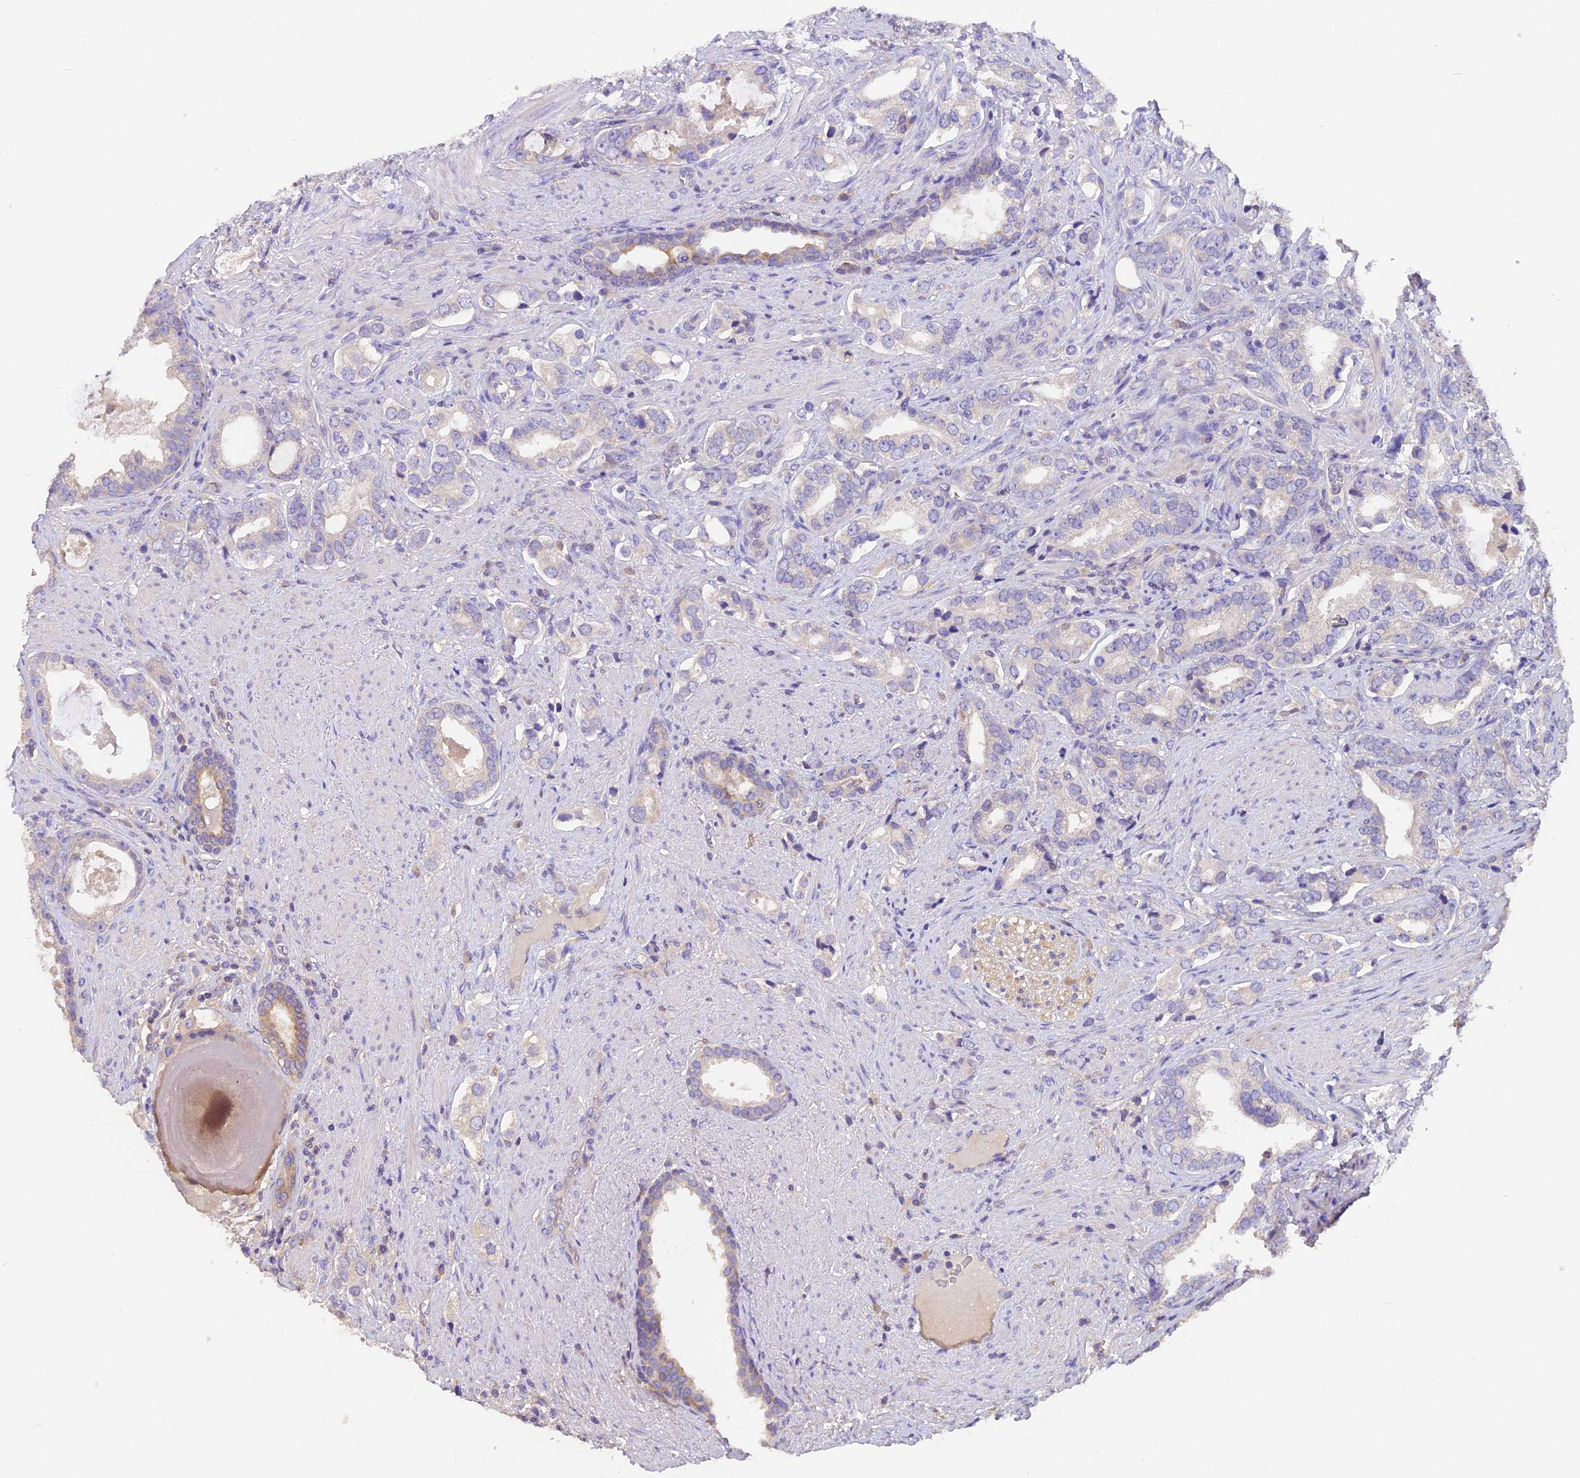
{"staining": {"intensity": "negative", "quantity": "none", "location": "none"}, "tissue": "prostate cancer", "cell_type": "Tumor cells", "image_type": "cancer", "snomed": [{"axis": "morphology", "description": "Adenocarcinoma, High grade"}, {"axis": "topography", "description": "Prostate"}], "caption": "Tumor cells are negative for brown protein staining in prostate cancer (adenocarcinoma (high-grade)).", "gene": "AP3B2", "patient": {"sex": "male", "age": 67}}